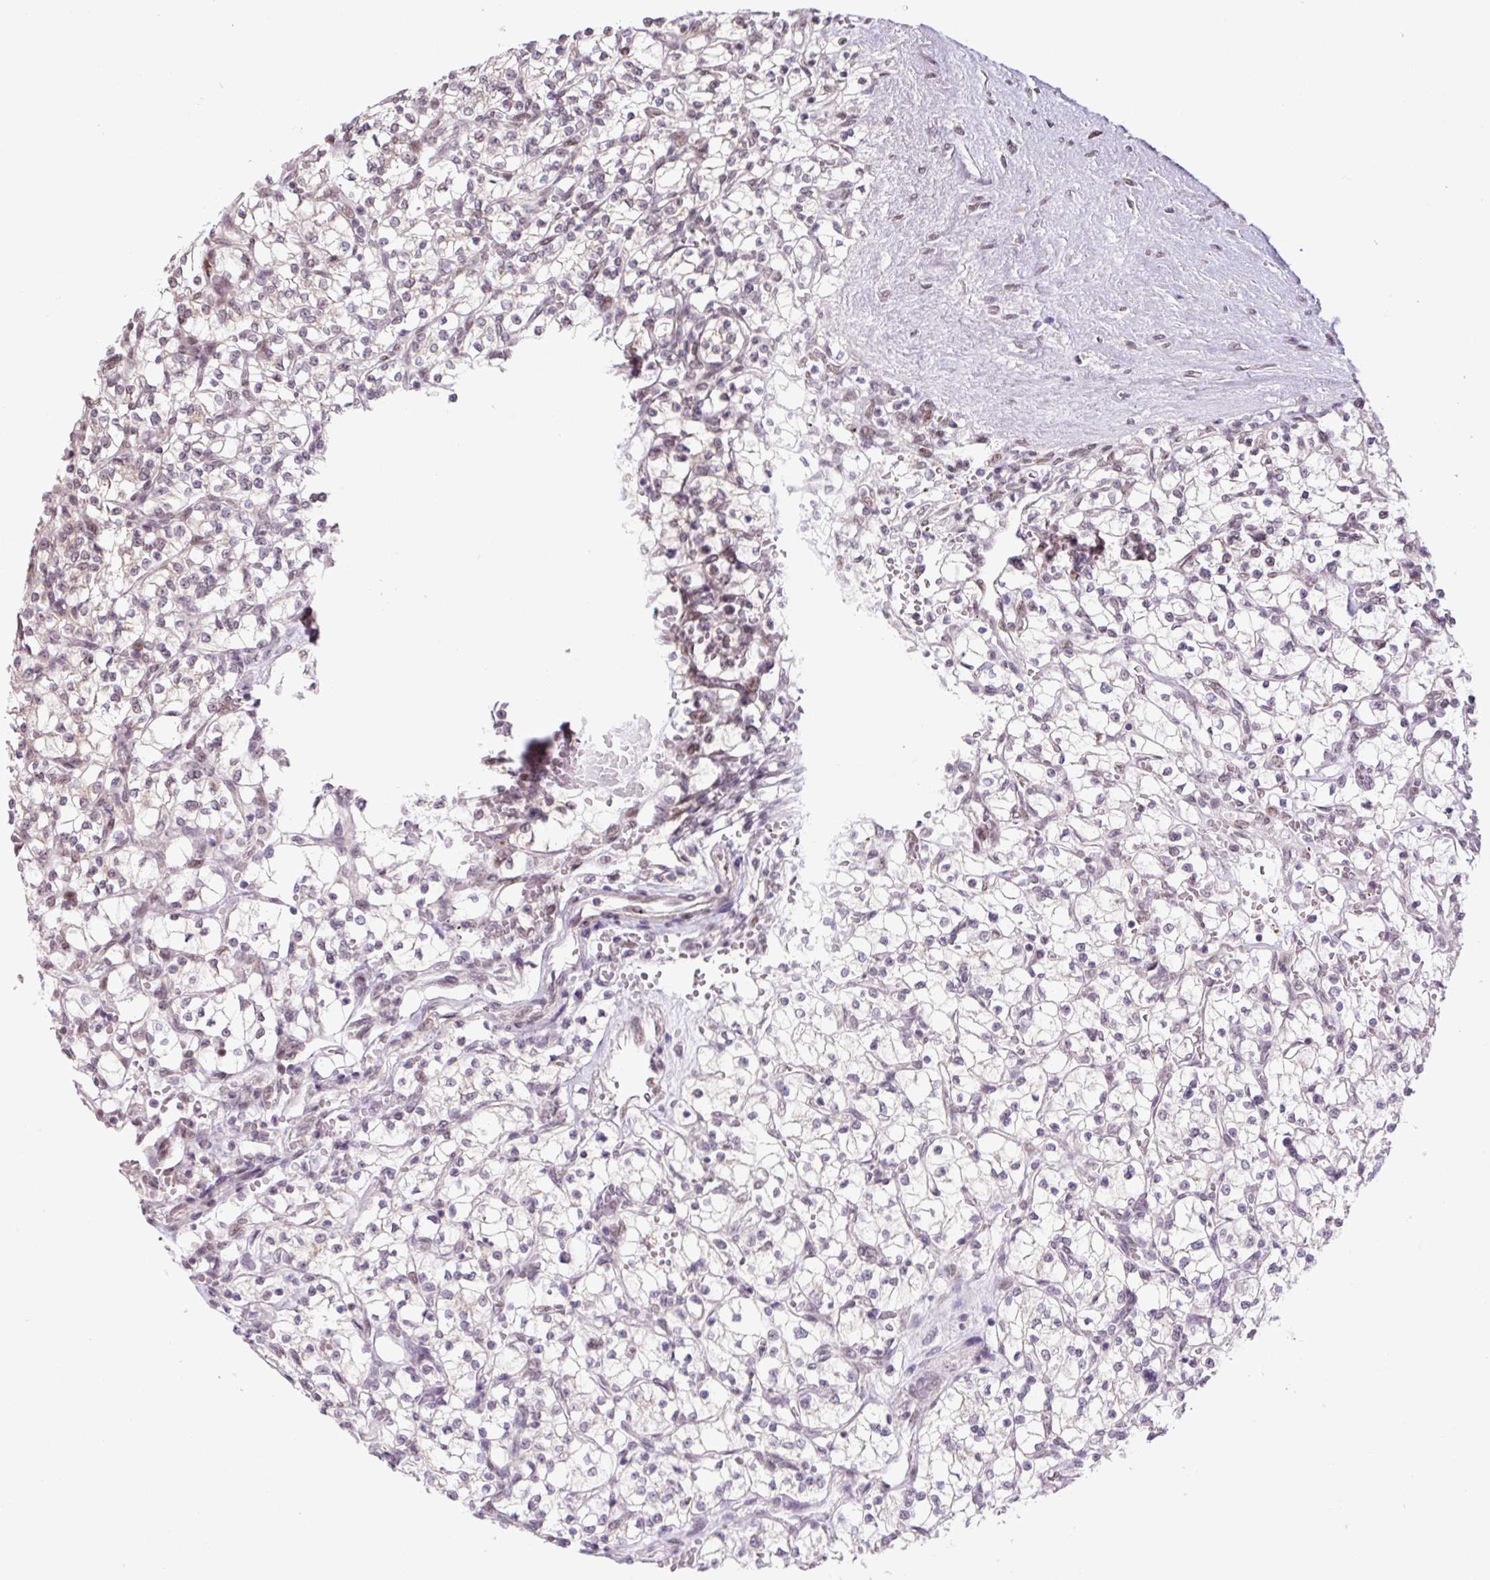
{"staining": {"intensity": "moderate", "quantity": "<25%", "location": "nuclear"}, "tissue": "renal cancer", "cell_type": "Tumor cells", "image_type": "cancer", "snomed": [{"axis": "morphology", "description": "Adenocarcinoma, NOS"}, {"axis": "topography", "description": "Kidney"}], "caption": "An IHC photomicrograph of tumor tissue is shown. Protein staining in brown highlights moderate nuclear positivity in renal cancer within tumor cells. (Brightfield microscopy of DAB IHC at high magnification).", "gene": "TCFL5", "patient": {"sex": "female", "age": 64}}